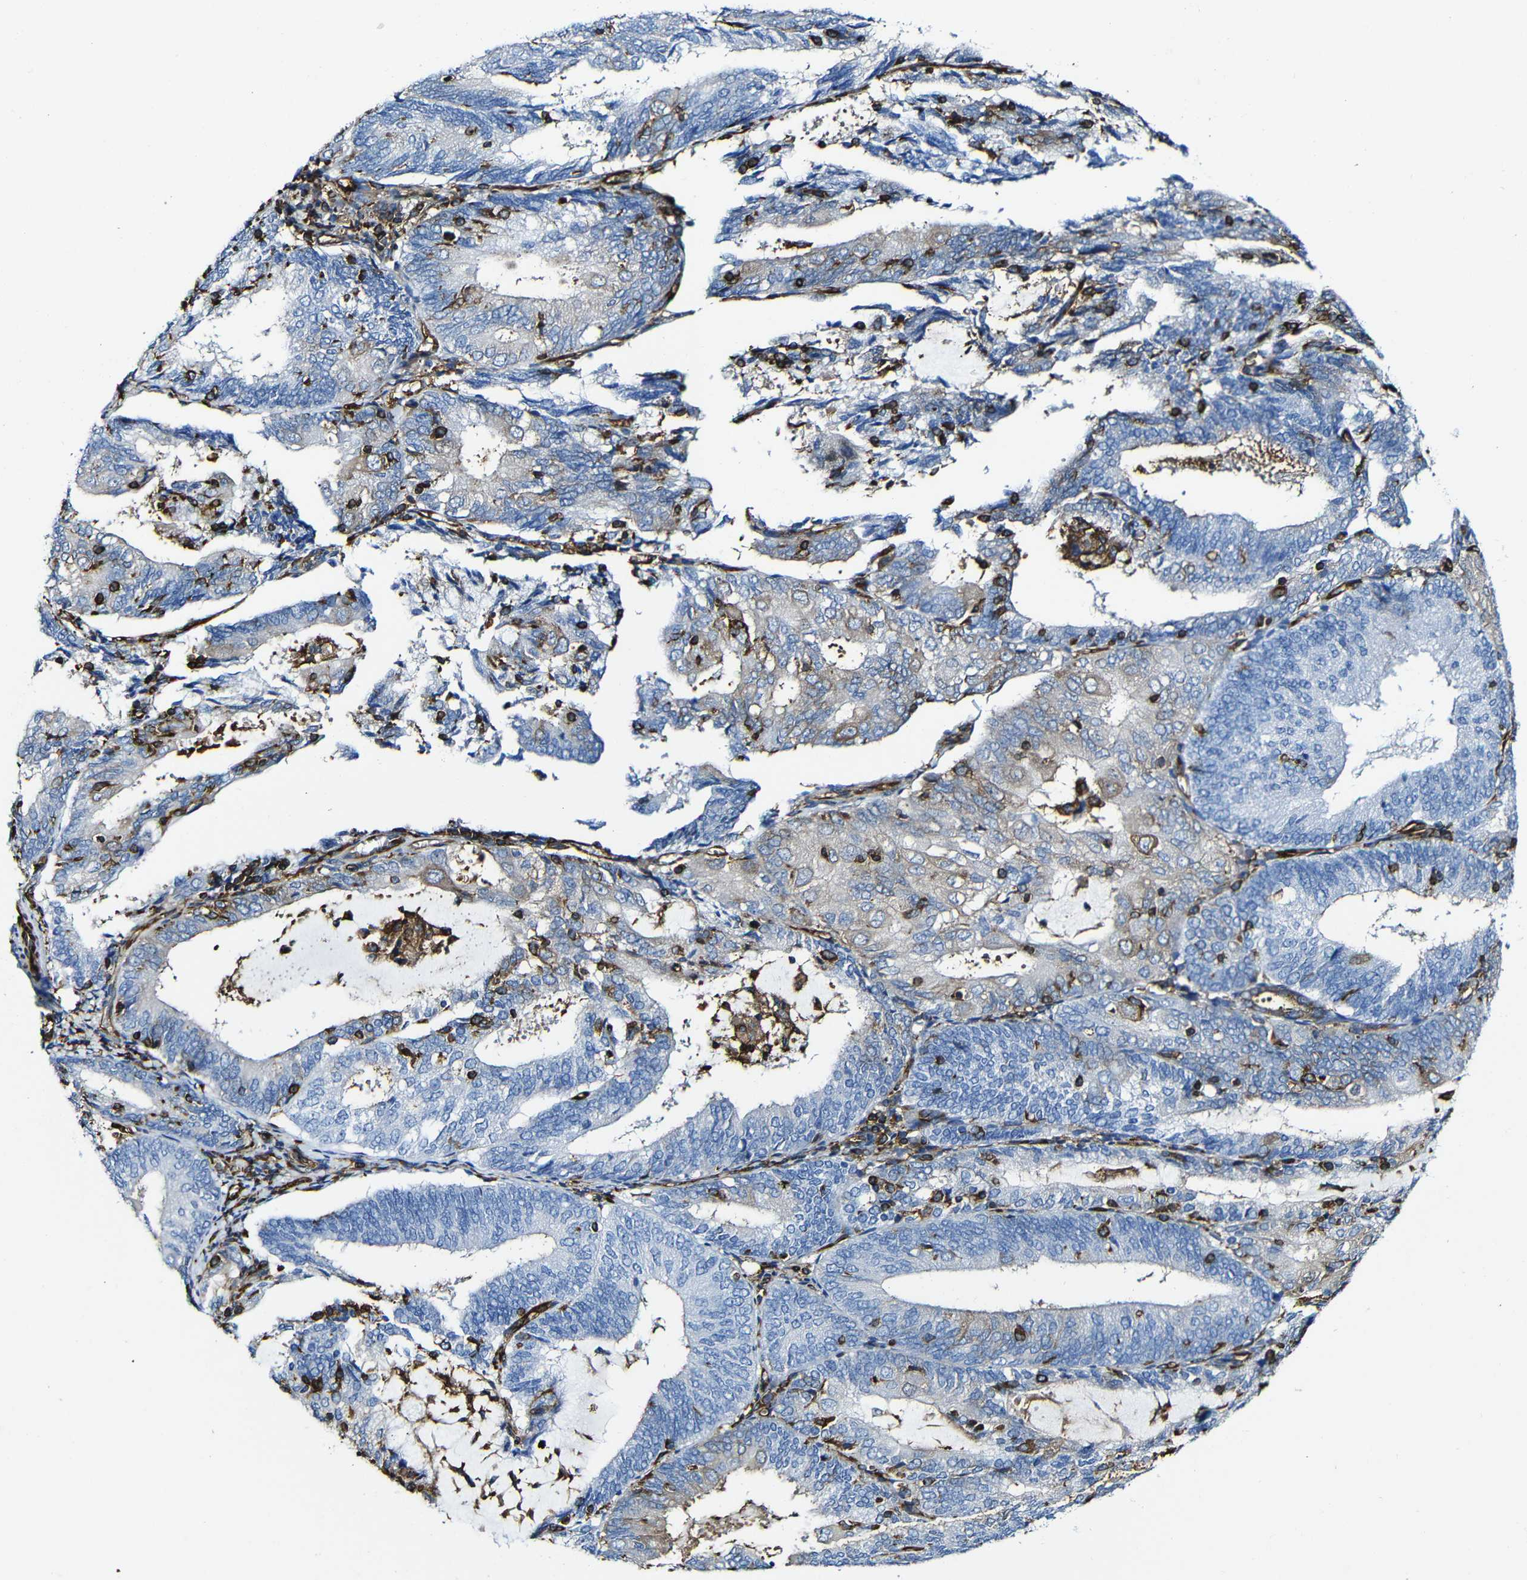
{"staining": {"intensity": "negative", "quantity": "none", "location": "none"}, "tissue": "endometrial cancer", "cell_type": "Tumor cells", "image_type": "cancer", "snomed": [{"axis": "morphology", "description": "Adenocarcinoma, NOS"}, {"axis": "topography", "description": "Endometrium"}], "caption": "A micrograph of endometrial cancer stained for a protein shows no brown staining in tumor cells.", "gene": "MSN", "patient": {"sex": "female", "age": 81}}